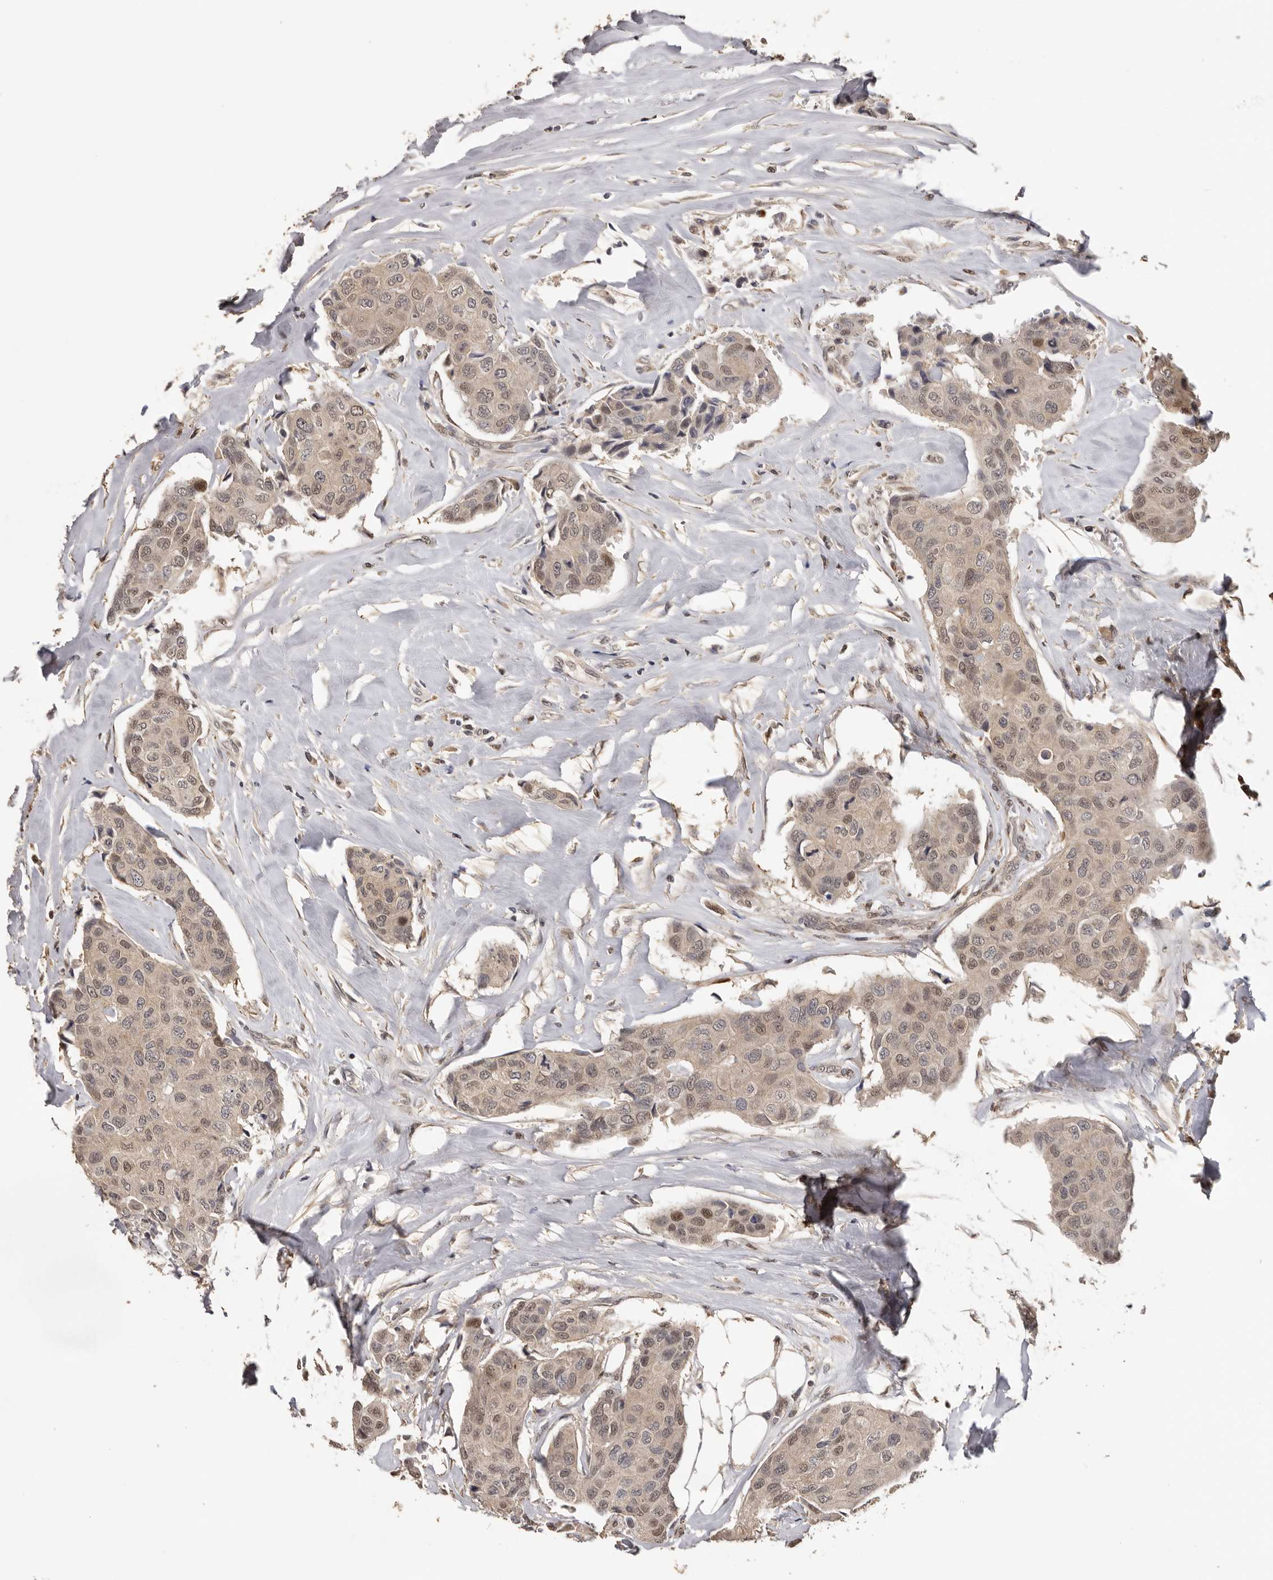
{"staining": {"intensity": "weak", "quantity": ">75%", "location": "cytoplasmic/membranous,nuclear"}, "tissue": "breast cancer", "cell_type": "Tumor cells", "image_type": "cancer", "snomed": [{"axis": "morphology", "description": "Duct carcinoma"}, {"axis": "topography", "description": "Breast"}], "caption": "IHC (DAB (3,3'-diaminobenzidine)) staining of human breast invasive ductal carcinoma shows weak cytoplasmic/membranous and nuclear protein expression in approximately >75% of tumor cells. The protein is shown in brown color, while the nuclei are stained blue.", "gene": "KIF2B", "patient": {"sex": "female", "age": 80}}